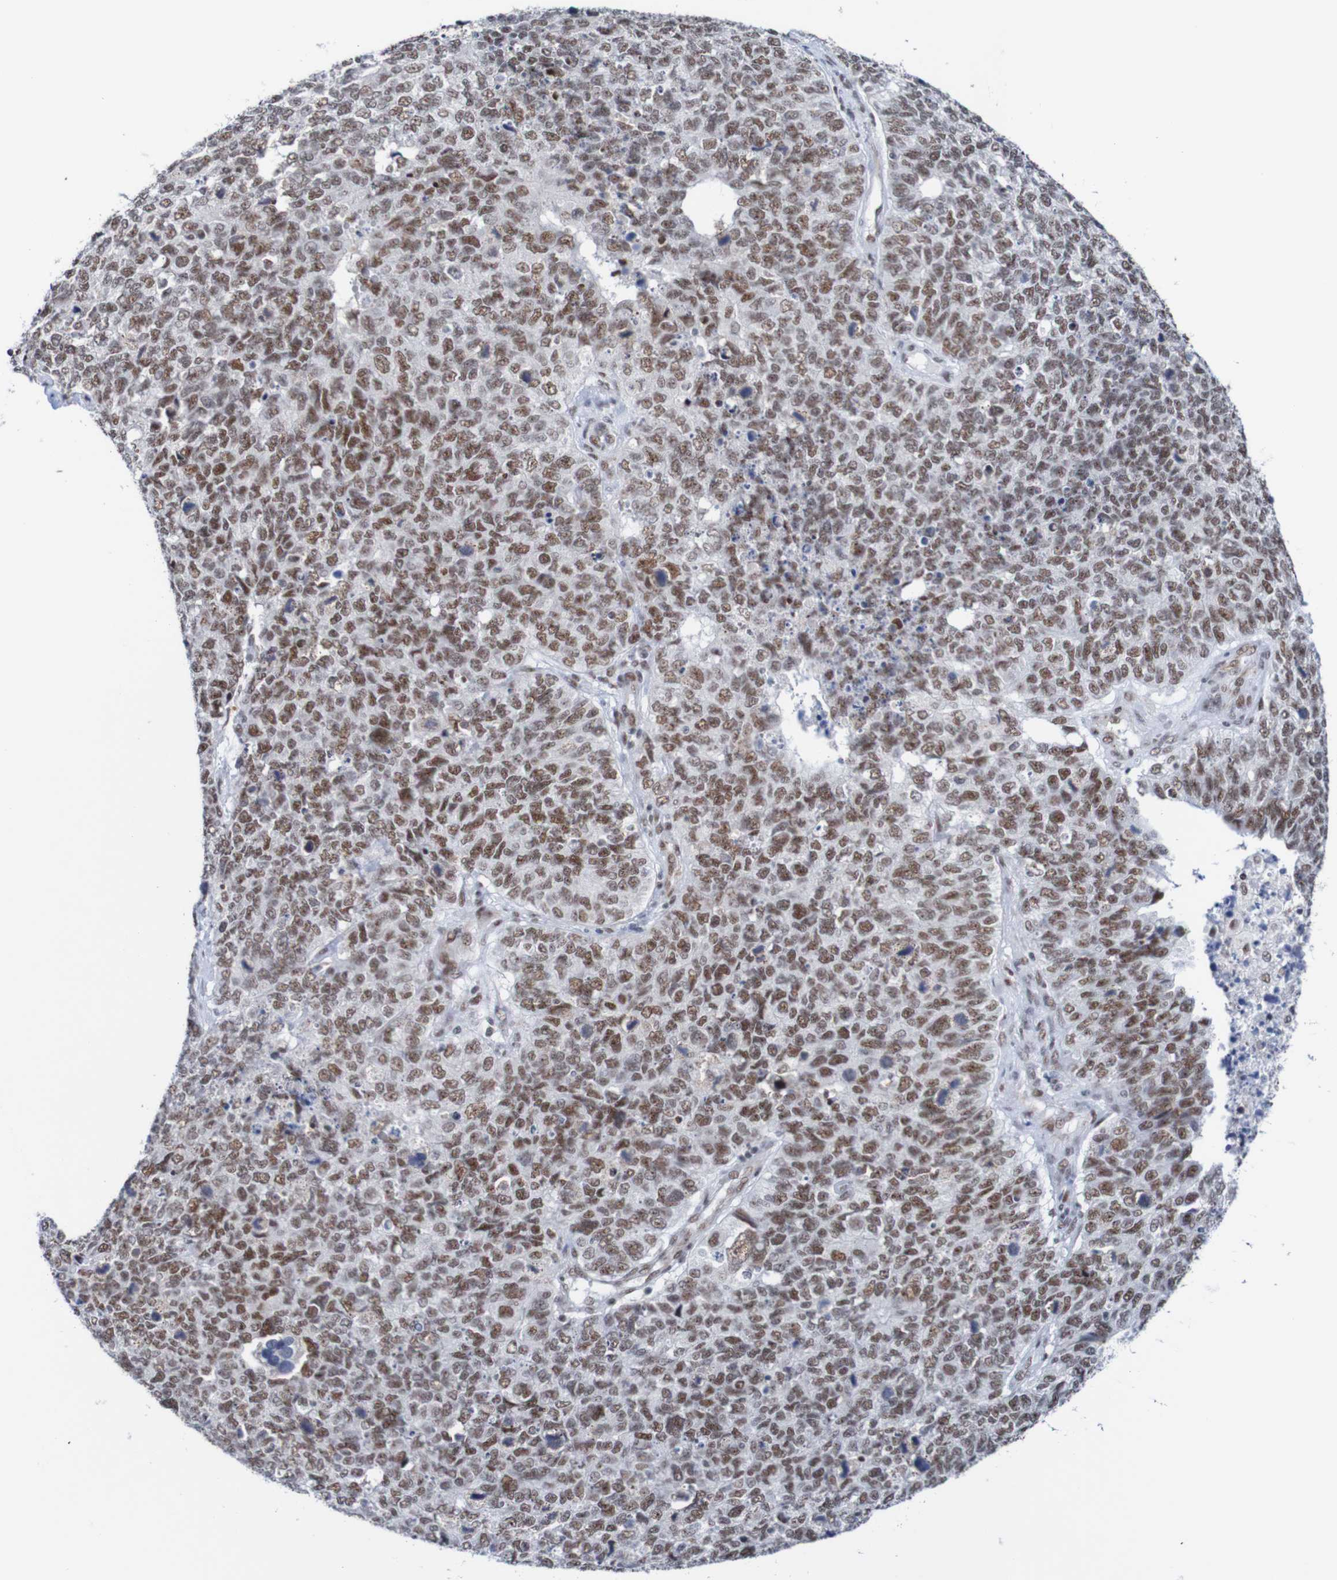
{"staining": {"intensity": "moderate", "quantity": ">75%", "location": "nuclear"}, "tissue": "cervical cancer", "cell_type": "Tumor cells", "image_type": "cancer", "snomed": [{"axis": "morphology", "description": "Squamous cell carcinoma, NOS"}, {"axis": "topography", "description": "Cervix"}], "caption": "Tumor cells display moderate nuclear expression in approximately >75% of cells in cervical squamous cell carcinoma.", "gene": "CDC5L", "patient": {"sex": "female", "age": 63}}